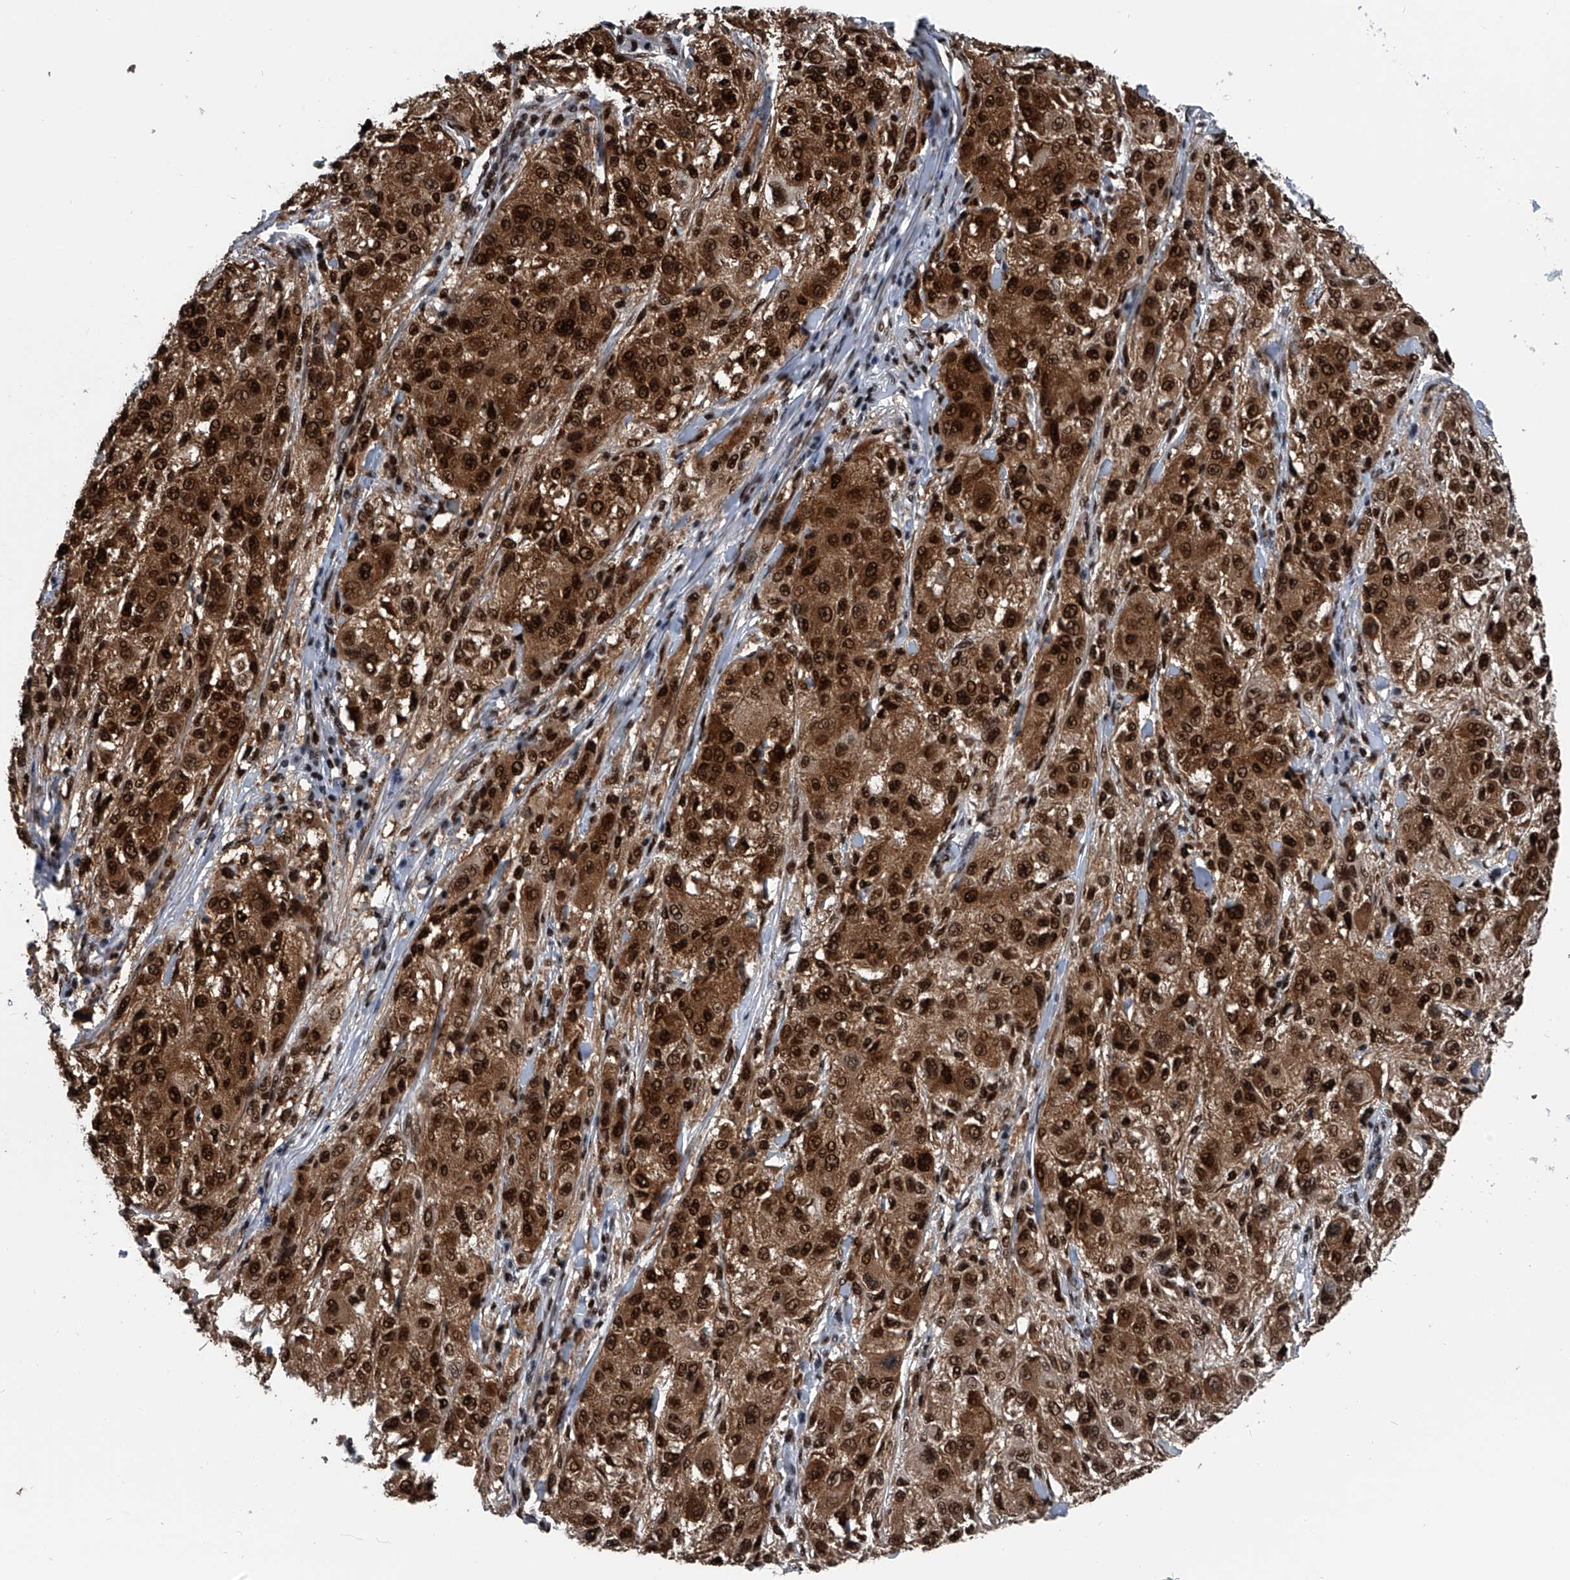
{"staining": {"intensity": "strong", "quantity": ">75%", "location": "cytoplasmic/membranous,nuclear"}, "tissue": "melanoma", "cell_type": "Tumor cells", "image_type": "cancer", "snomed": [{"axis": "morphology", "description": "Necrosis, NOS"}, {"axis": "morphology", "description": "Malignant melanoma, NOS"}, {"axis": "topography", "description": "Skin"}], "caption": "Tumor cells reveal strong cytoplasmic/membranous and nuclear expression in approximately >75% of cells in malignant melanoma.", "gene": "FKBP5", "patient": {"sex": "female", "age": 87}}